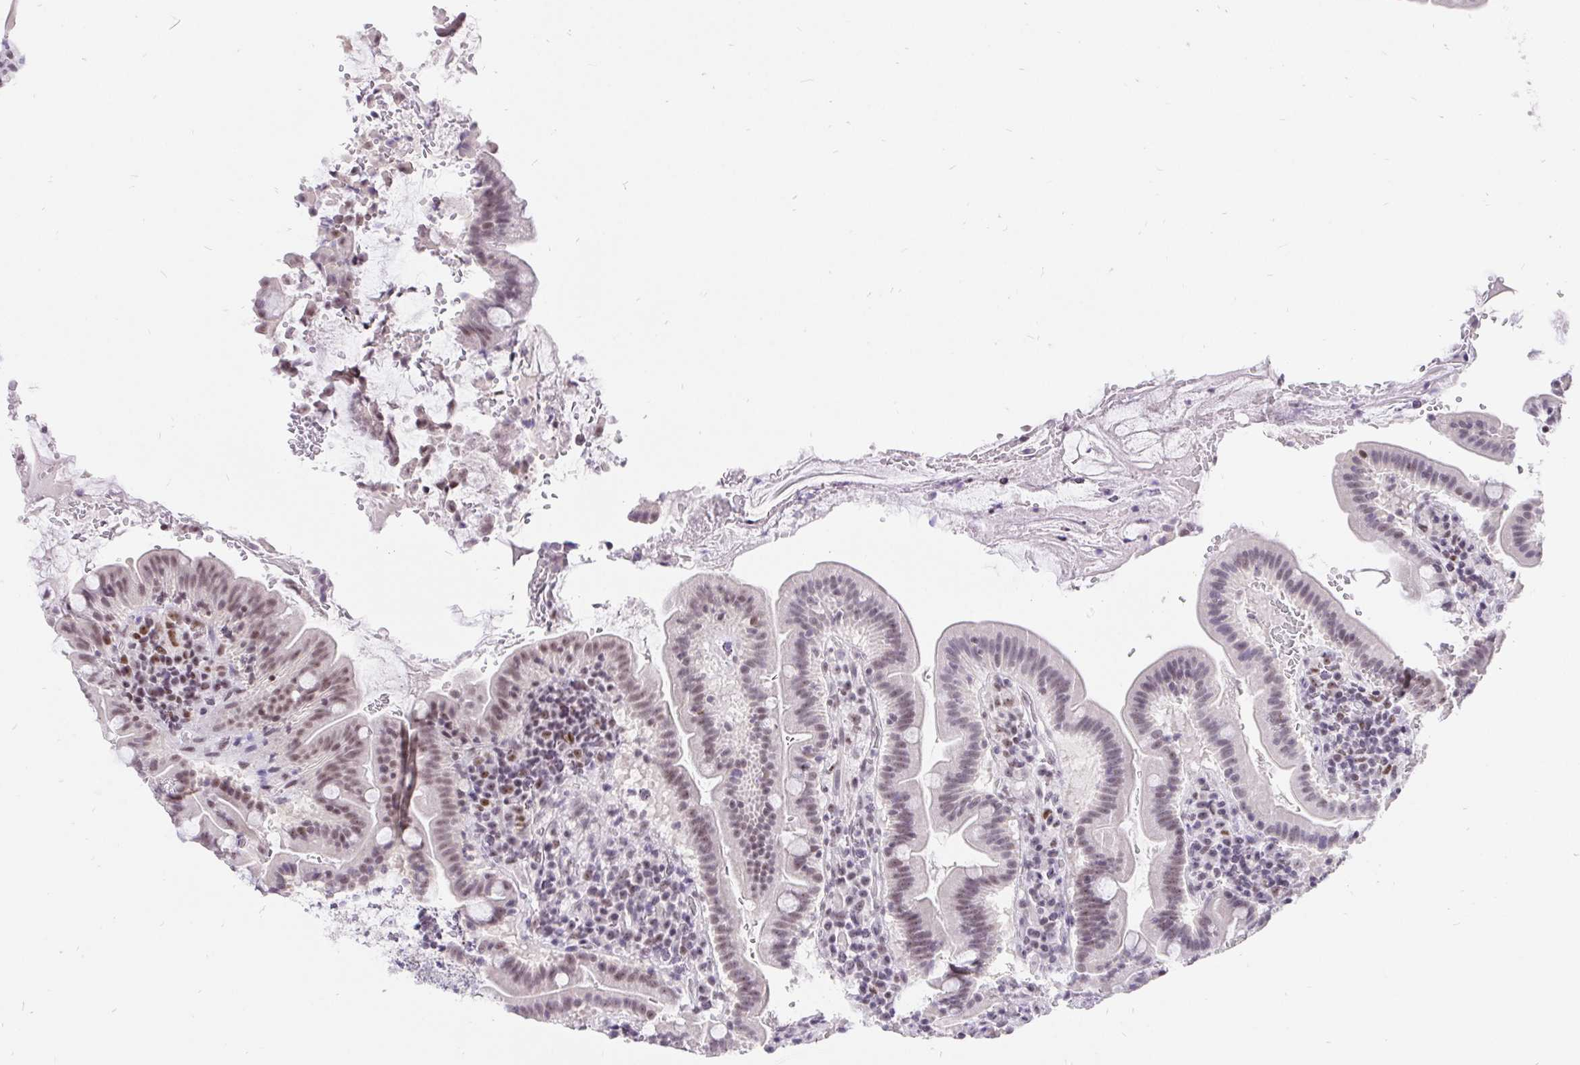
{"staining": {"intensity": "moderate", "quantity": ">75%", "location": "nuclear"}, "tissue": "small intestine", "cell_type": "Glandular cells", "image_type": "normal", "snomed": [{"axis": "morphology", "description": "Normal tissue, NOS"}, {"axis": "topography", "description": "Small intestine"}], "caption": "Small intestine stained with immunohistochemistry exhibits moderate nuclear staining in approximately >75% of glandular cells. (IHC, brightfield microscopy, high magnification).", "gene": "ZNF860", "patient": {"sex": "male", "age": 26}}